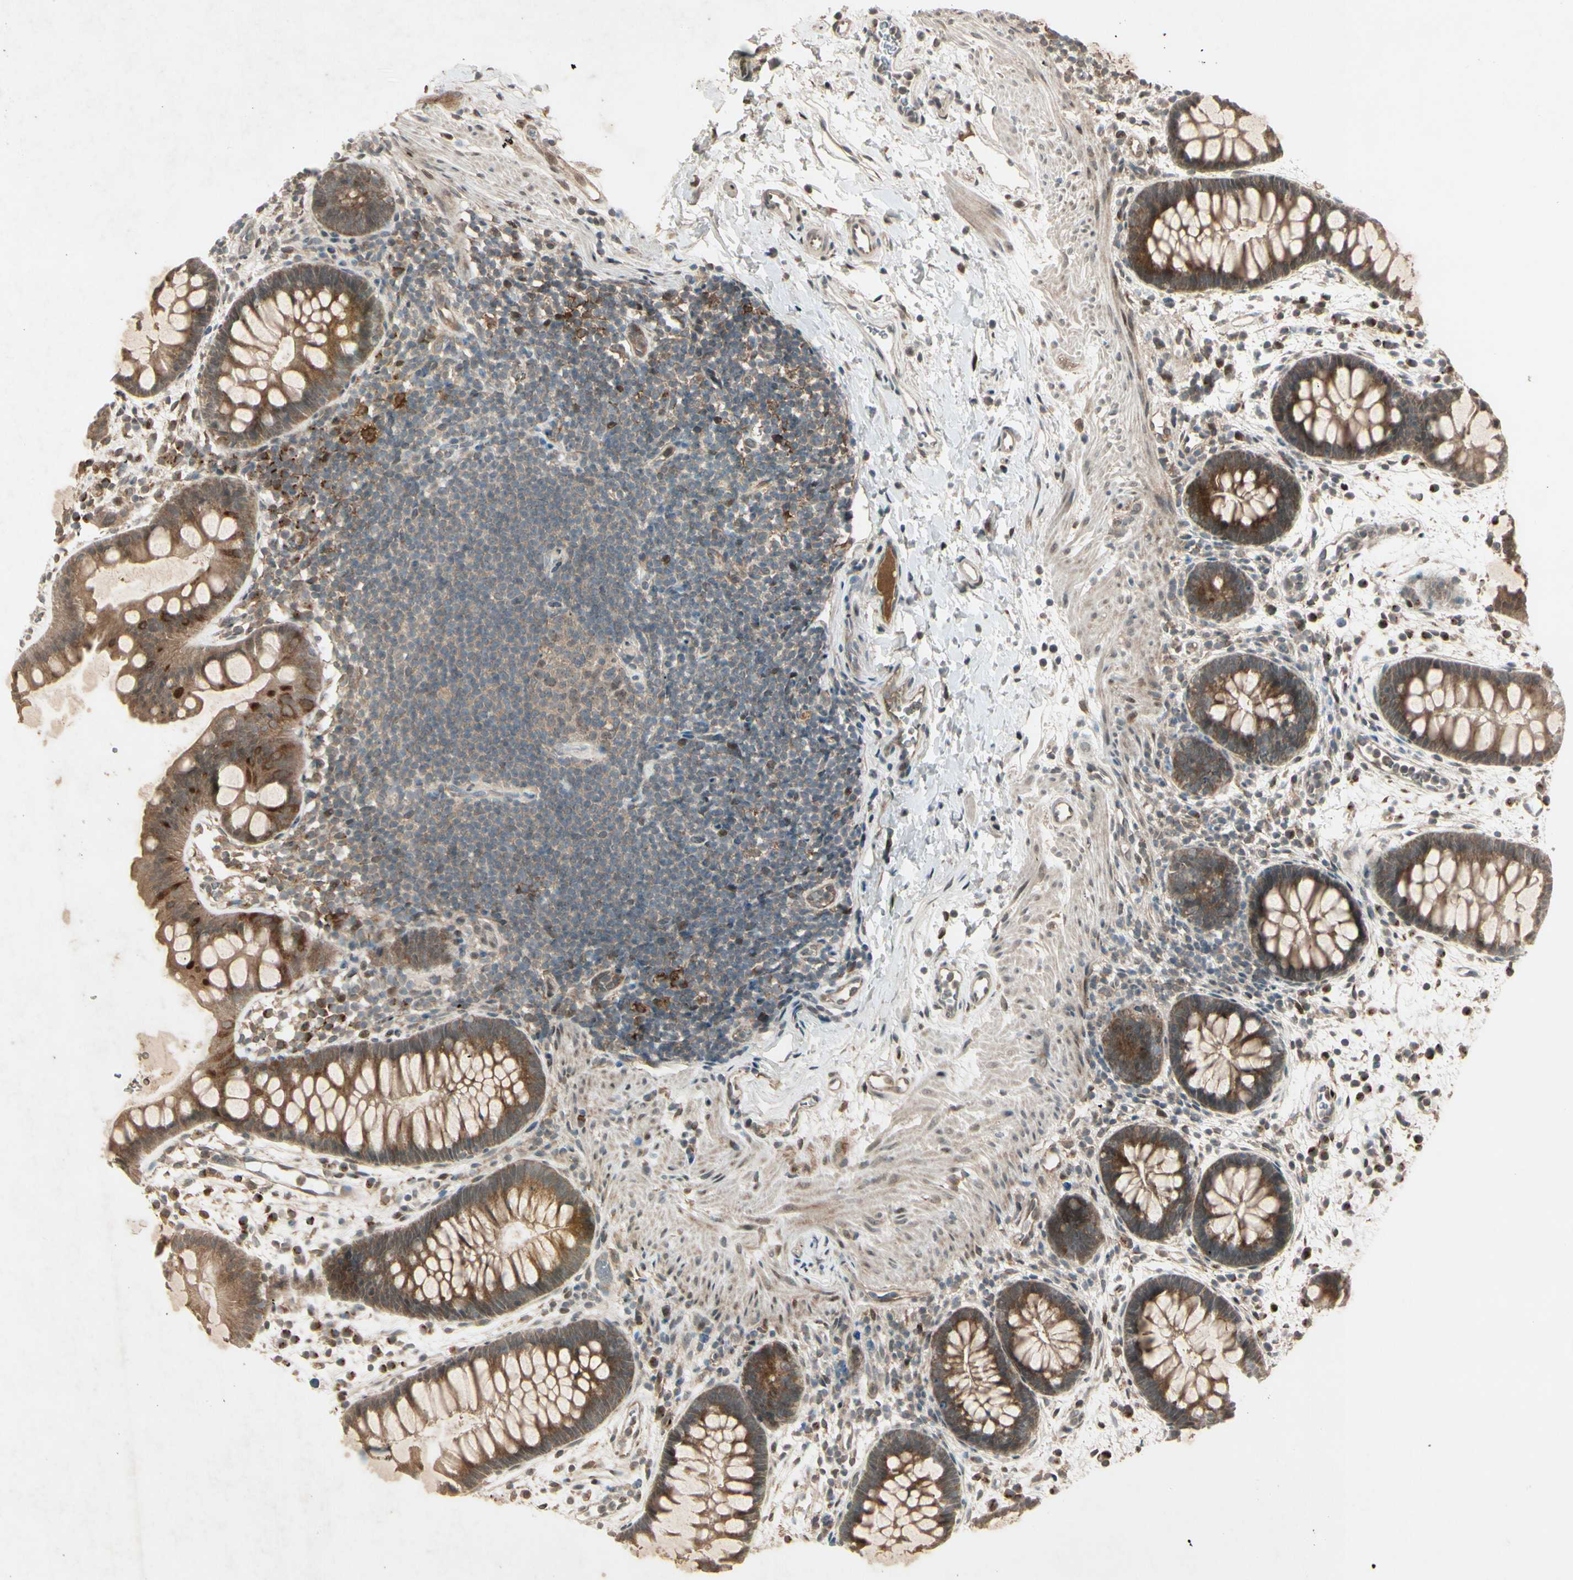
{"staining": {"intensity": "moderate", "quantity": ">75%", "location": "cytoplasmic/membranous"}, "tissue": "rectum", "cell_type": "Glandular cells", "image_type": "normal", "snomed": [{"axis": "morphology", "description": "Normal tissue, NOS"}, {"axis": "topography", "description": "Rectum"}], "caption": "DAB (3,3'-diaminobenzidine) immunohistochemical staining of benign rectum shows moderate cytoplasmic/membranous protein staining in about >75% of glandular cells.", "gene": "FHDC1", "patient": {"sex": "female", "age": 24}}